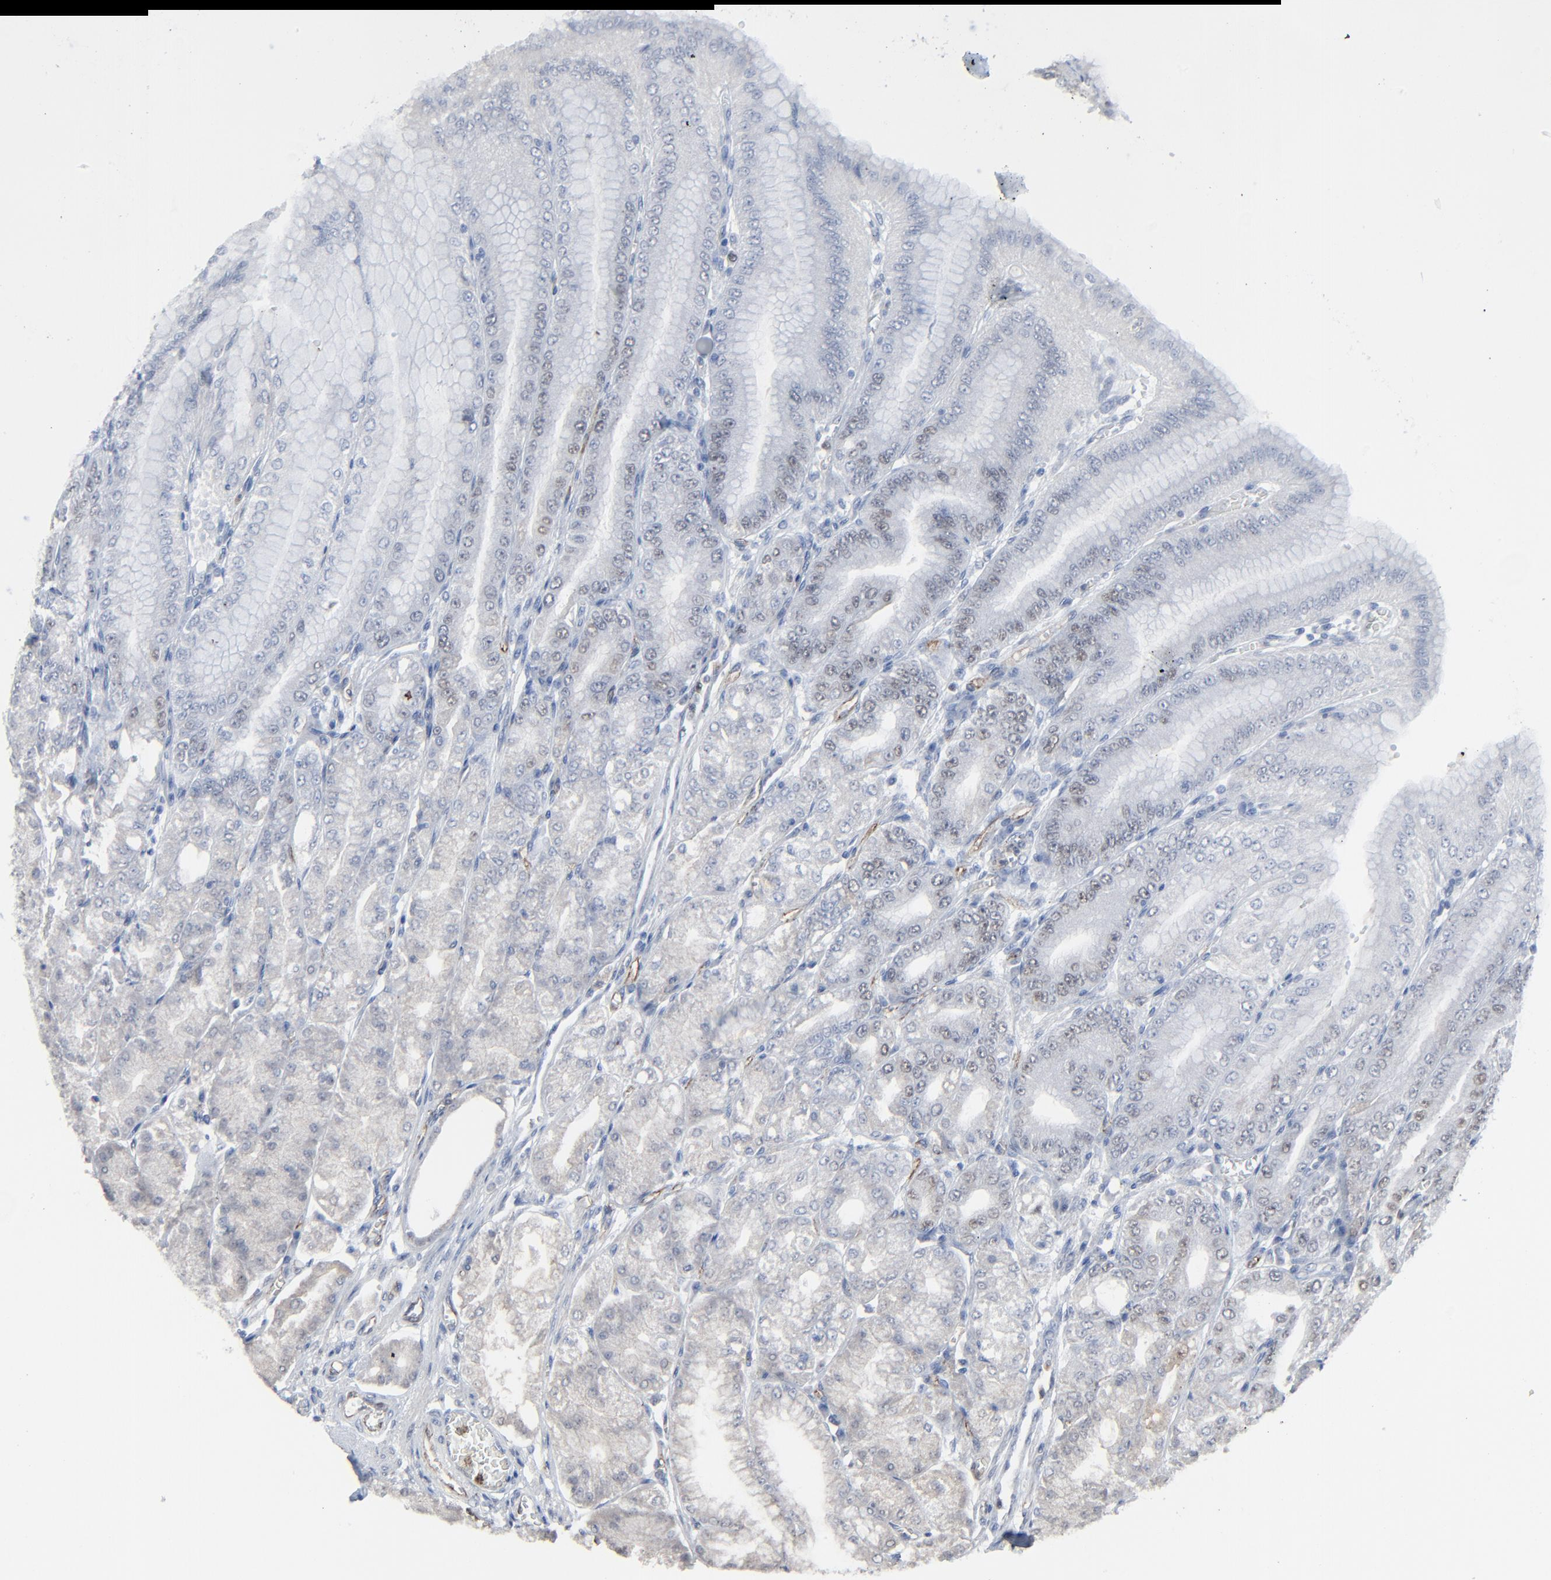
{"staining": {"intensity": "weak", "quantity": "<25%", "location": "nuclear"}, "tissue": "stomach", "cell_type": "Glandular cells", "image_type": "normal", "snomed": [{"axis": "morphology", "description": "Normal tissue, NOS"}, {"axis": "topography", "description": "Stomach, lower"}], "caption": "Photomicrograph shows no protein expression in glandular cells of unremarkable stomach.", "gene": "BIRC3", "patient": {"sex": "male", "age": 71}}